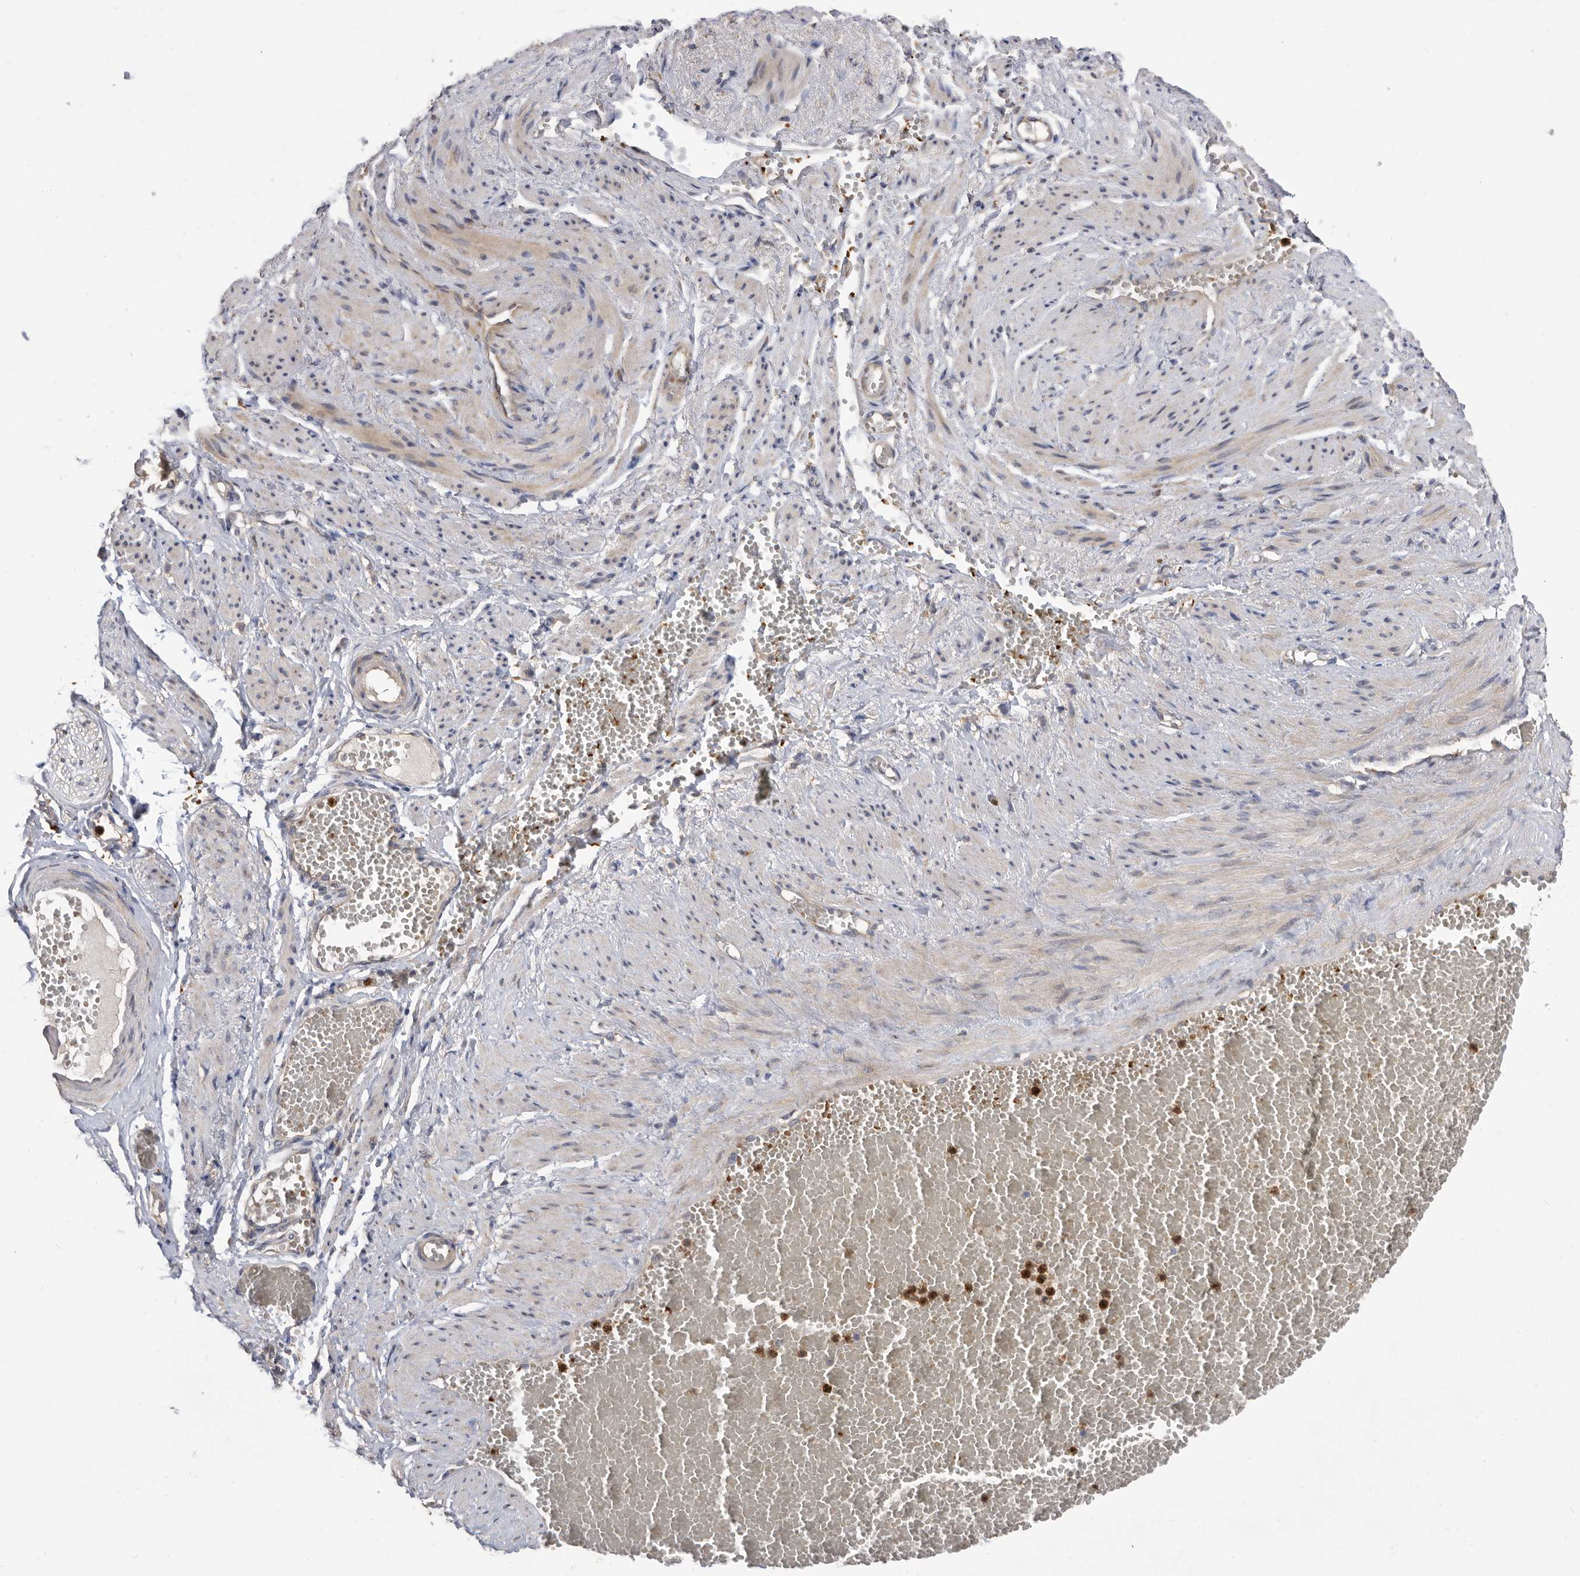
{"staining": {"intensity": "moderate", "quantity": ">75%", "location": "cytoplasmic/membranous"}, "tissue": "adipose tissue", "cell_type": "Adipocytes", "image_type": "normal", "snomed": [{"axis": "morphology", "description": "Normal tissue, NOS"}, {"axis": "topography", "description": "Smooth muscle"}, {"axis": "topography", "description": "Peripheral nerve tissue"}], "caption": "Unremarkable adipose tissue reveals moderate cytoplasmic/membranous positivity in about >75% of adipocytes.", "gene": "CRISPLD2", "patient": {"sex": "female", "age": 39}}